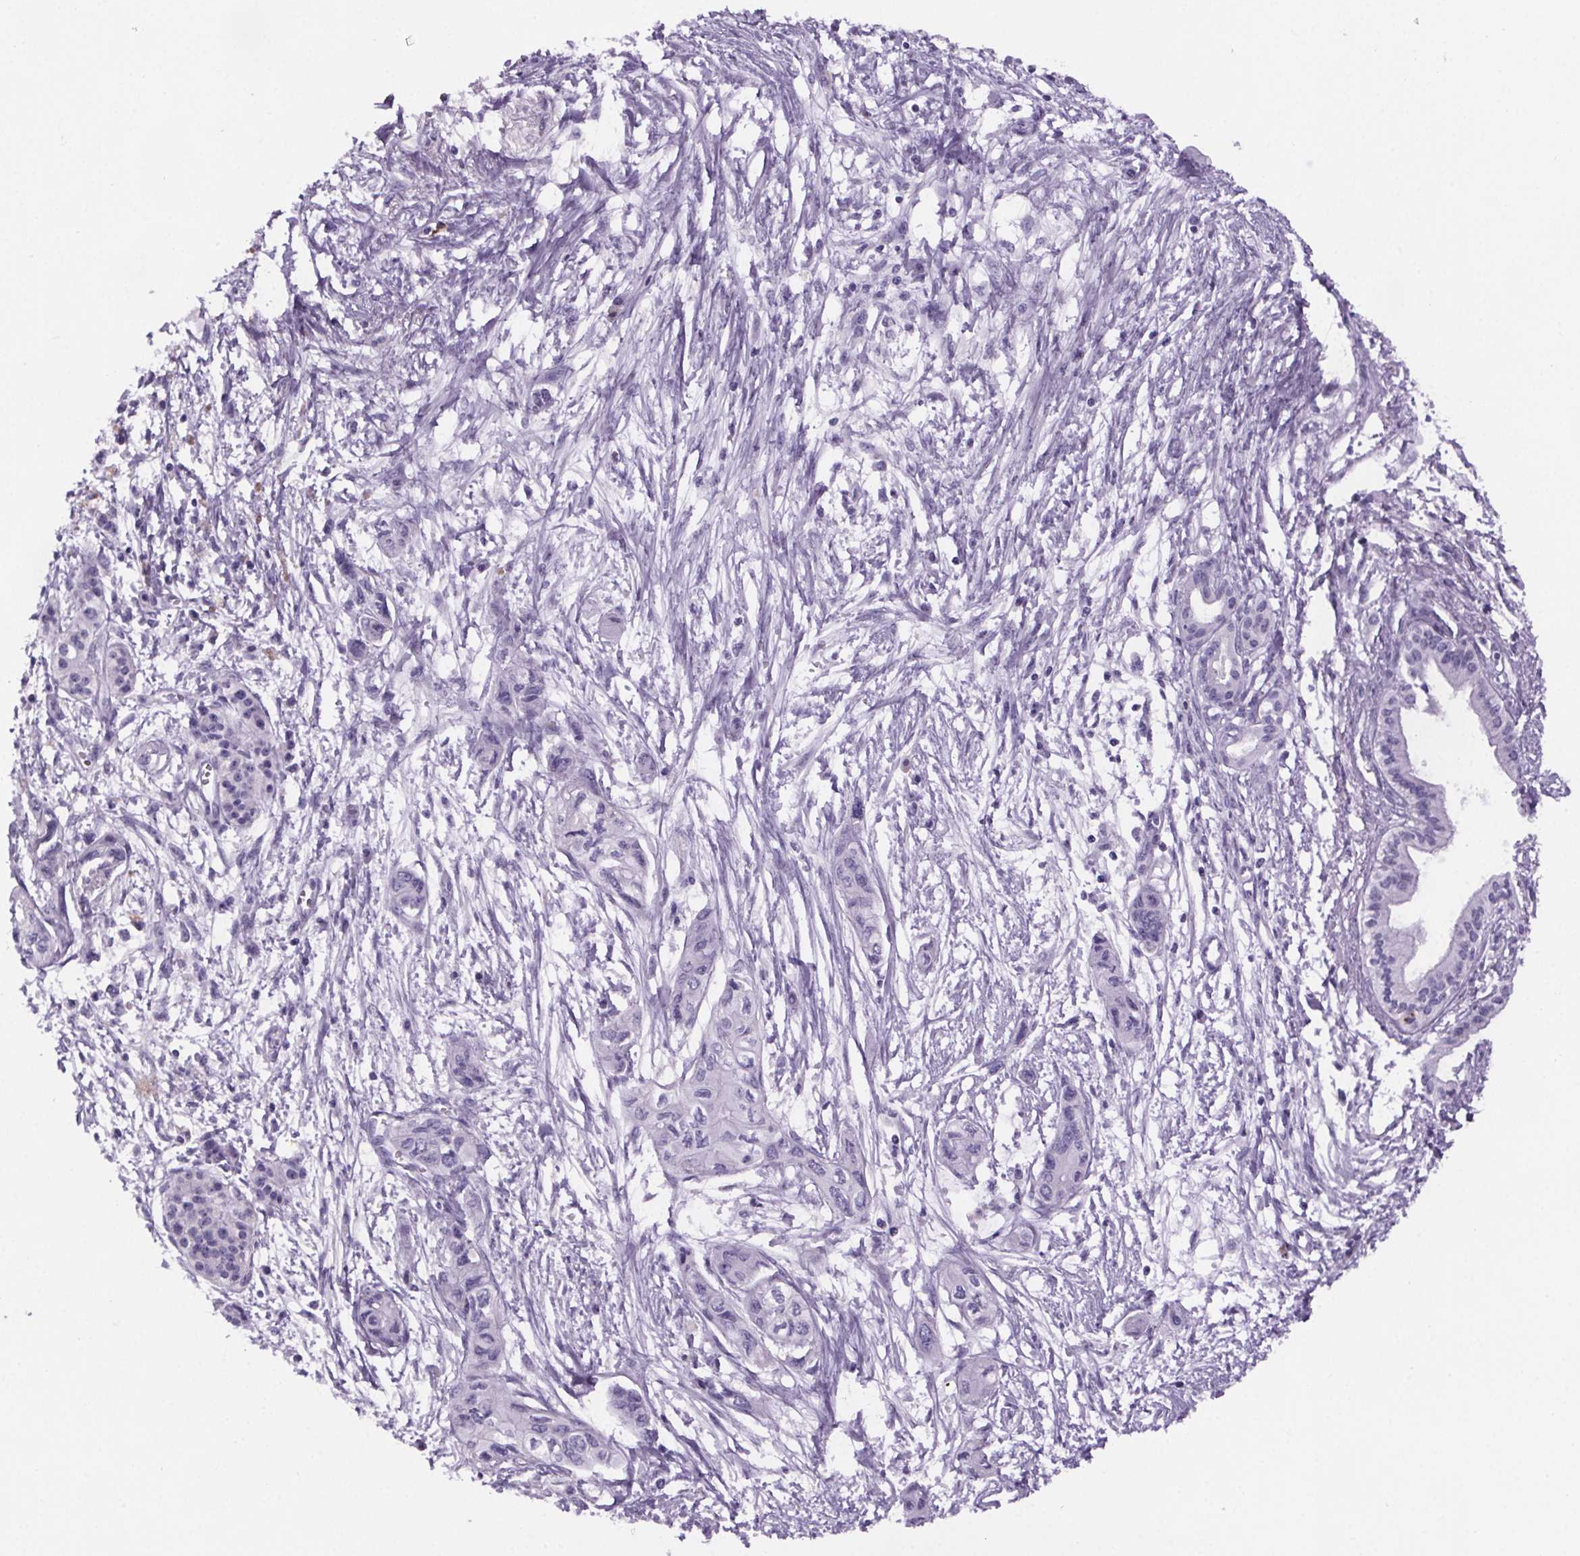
{"staining": {"intensity": "negative", "quantity": "none", "location": "none"}, "tissue": "pancreatic cancer", "cell_type": "Tumor cells", "image_type": "cancer", "snomed": [{"axis": "morphology", "description": "Adenocarcinoma, NOS"}, {"axis": "topography", "description": "Pancreas"}], "caption": "The histopathology image shows no significant positivity in tumor cells of pancreatic adenocarcinoma.", "gene": "CUBN", "patient": {"sex": "female", "age": 76}}